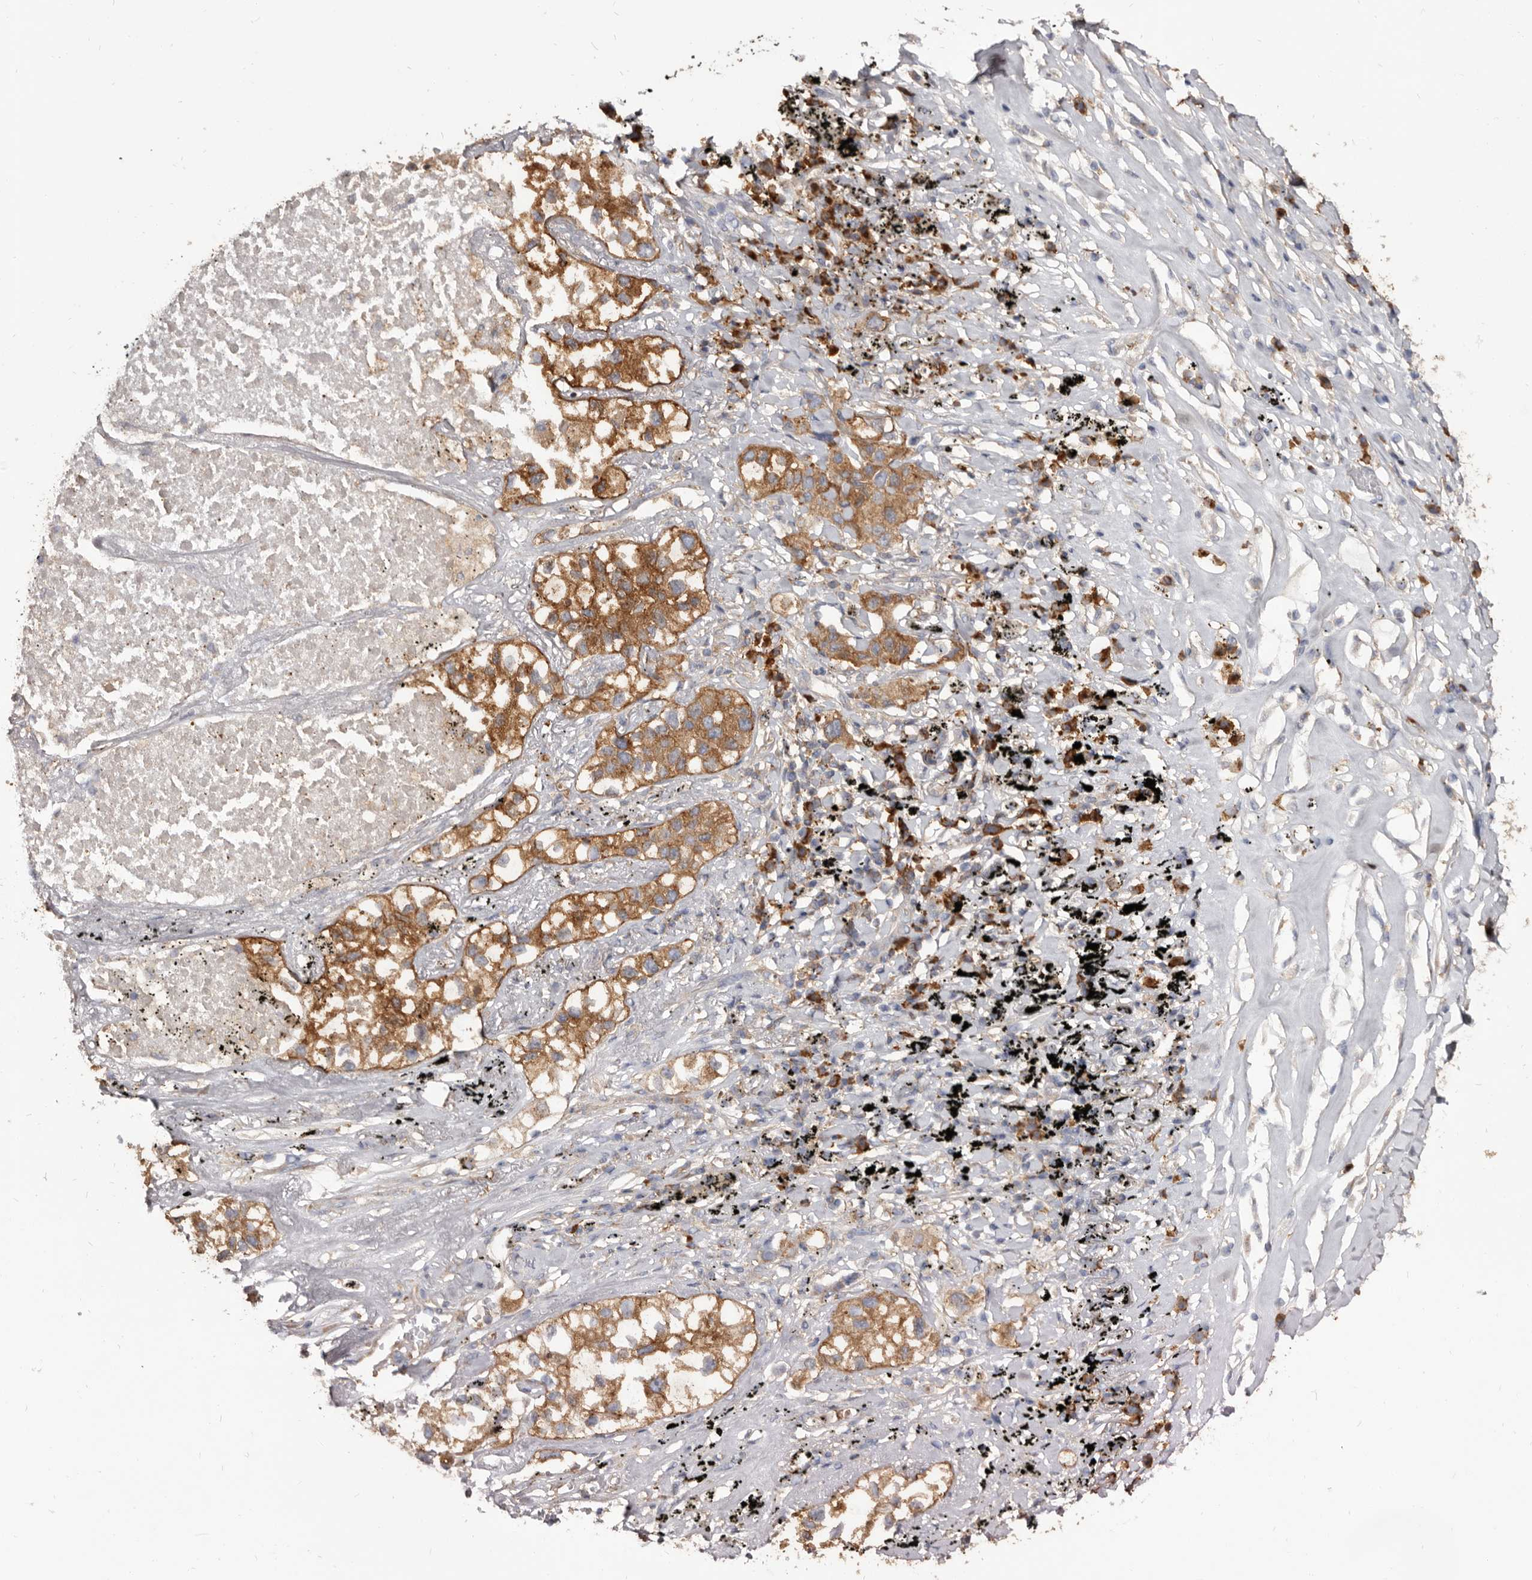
{"staining": {"intensity": "moderate", "quantity": ">75%", "location": "cytoplasmic/membranous"}, "tissue": "lung cancer", "cell_type": "Tumor cells", "image_type": "cancer", "snomed": [{"axis": "morphology", "description": "Adenocarcinoma, NOS"}, {"axis": "topography", "description": "Lung"}], "caption": "Immunohistochemistry (IHC) staining of lung adenocarcinoma, which displays medium levels of moderate cytoplasmic/membranous staining in approximately >75% of tumor cells indicating moderate cytoplasmic/membranous protein positivity. The staining was performed using DAB (3,3'-diaminobenzidine) (brown) for protein detection and nuclei were counterstained in hematoxylin (blue).", "gene": "TPD52", "patient": {"sex": "male", "age": 63}}